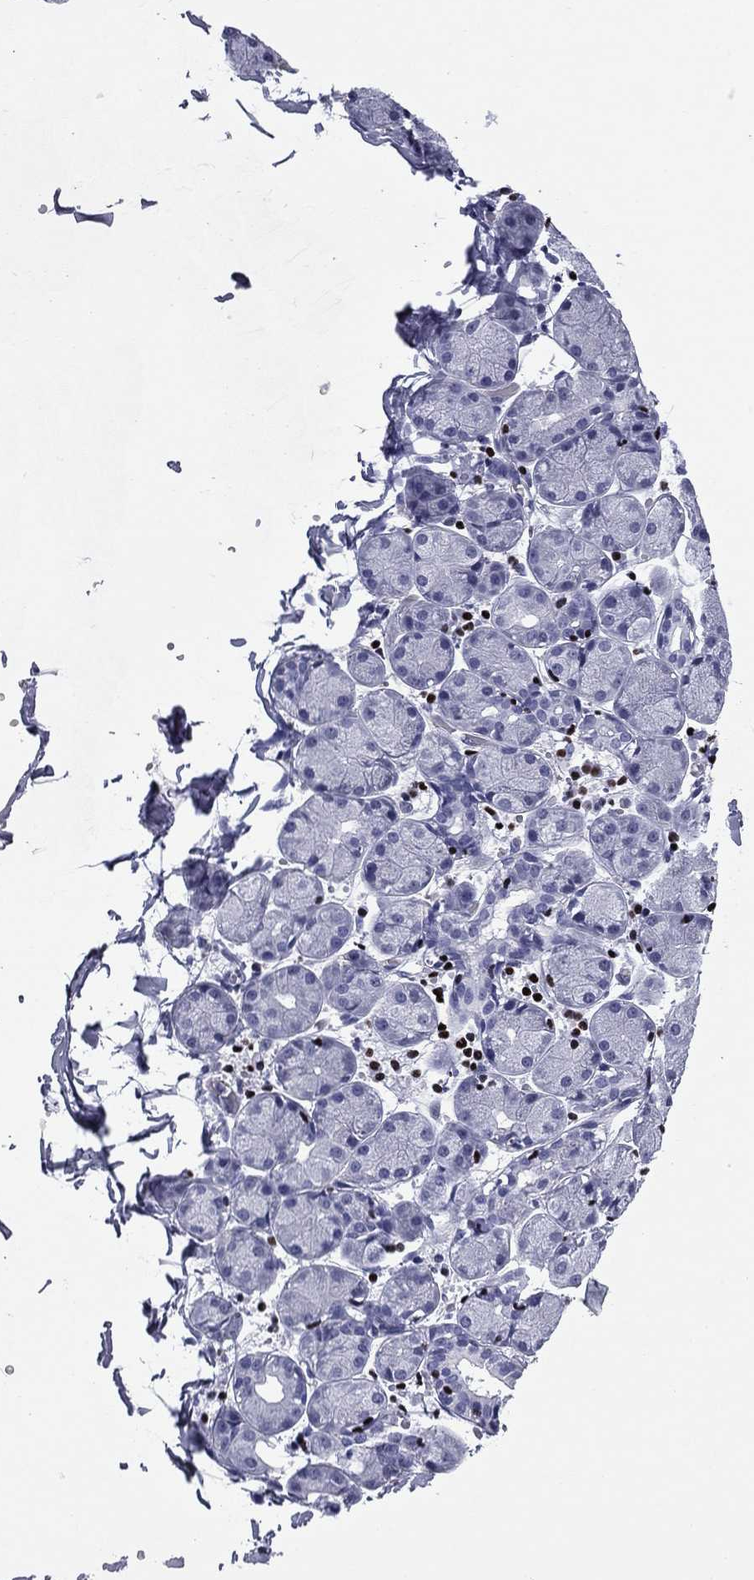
{"staining": {"intensity": "negative", "quantity": "none", "location": "none"}, "tissue": "salivary gland", "cell_type": "Glandular cells", "image_type": "normal", "snomed": [{"axis": "morphology", "description": "Normal tissue, NOS"}, {"axis": "topography", "description": "Salivary gland"}, {"axis": "topography", "description": "Peripheral nerve tissue"}], "caption": "A high-resolution image shows immunohistochemistry (IHC) staining of normal salivary gland, which exhibits no significant staining in glandular cells.", "gene": "IKZF3", "patient": {"sex": "female", "age": 24}}